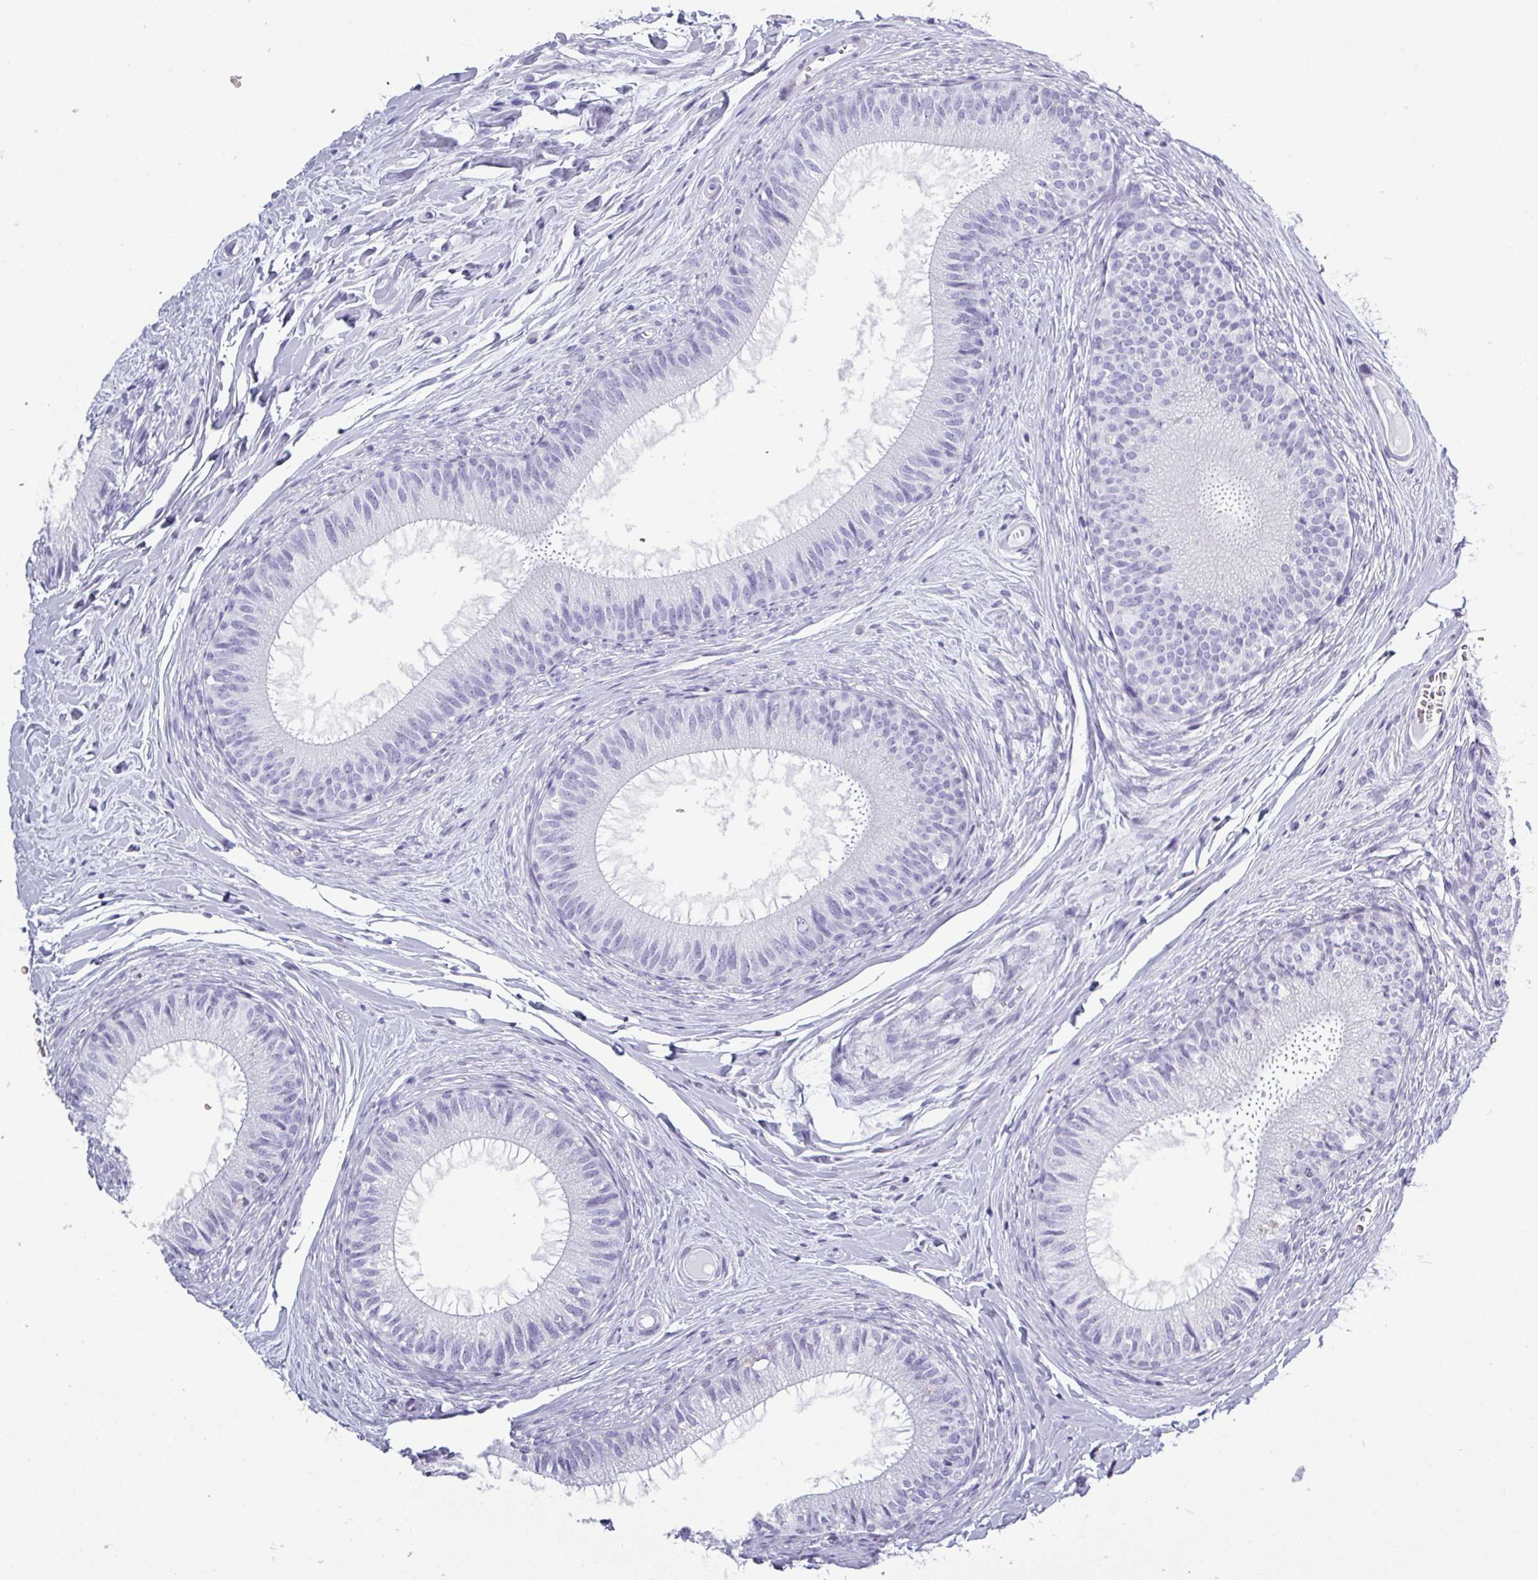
{"staining": {"intensity": "negative", "quantity": "none", "location": "none"}, "tissue": "epididymis", "cell_type": "Glandular cells", "image_type": "normal", "snomed": [{"axis": "morphology", "description": "Normal tissue, NOS"}, {"axis": "topography", "description": "Epididymis"}], "caption": "Glandular cells are negative for brown protein staining in benign epididymis.", "gene": "CRYBB2", "patient": {"sex": "male", "age": 25}}